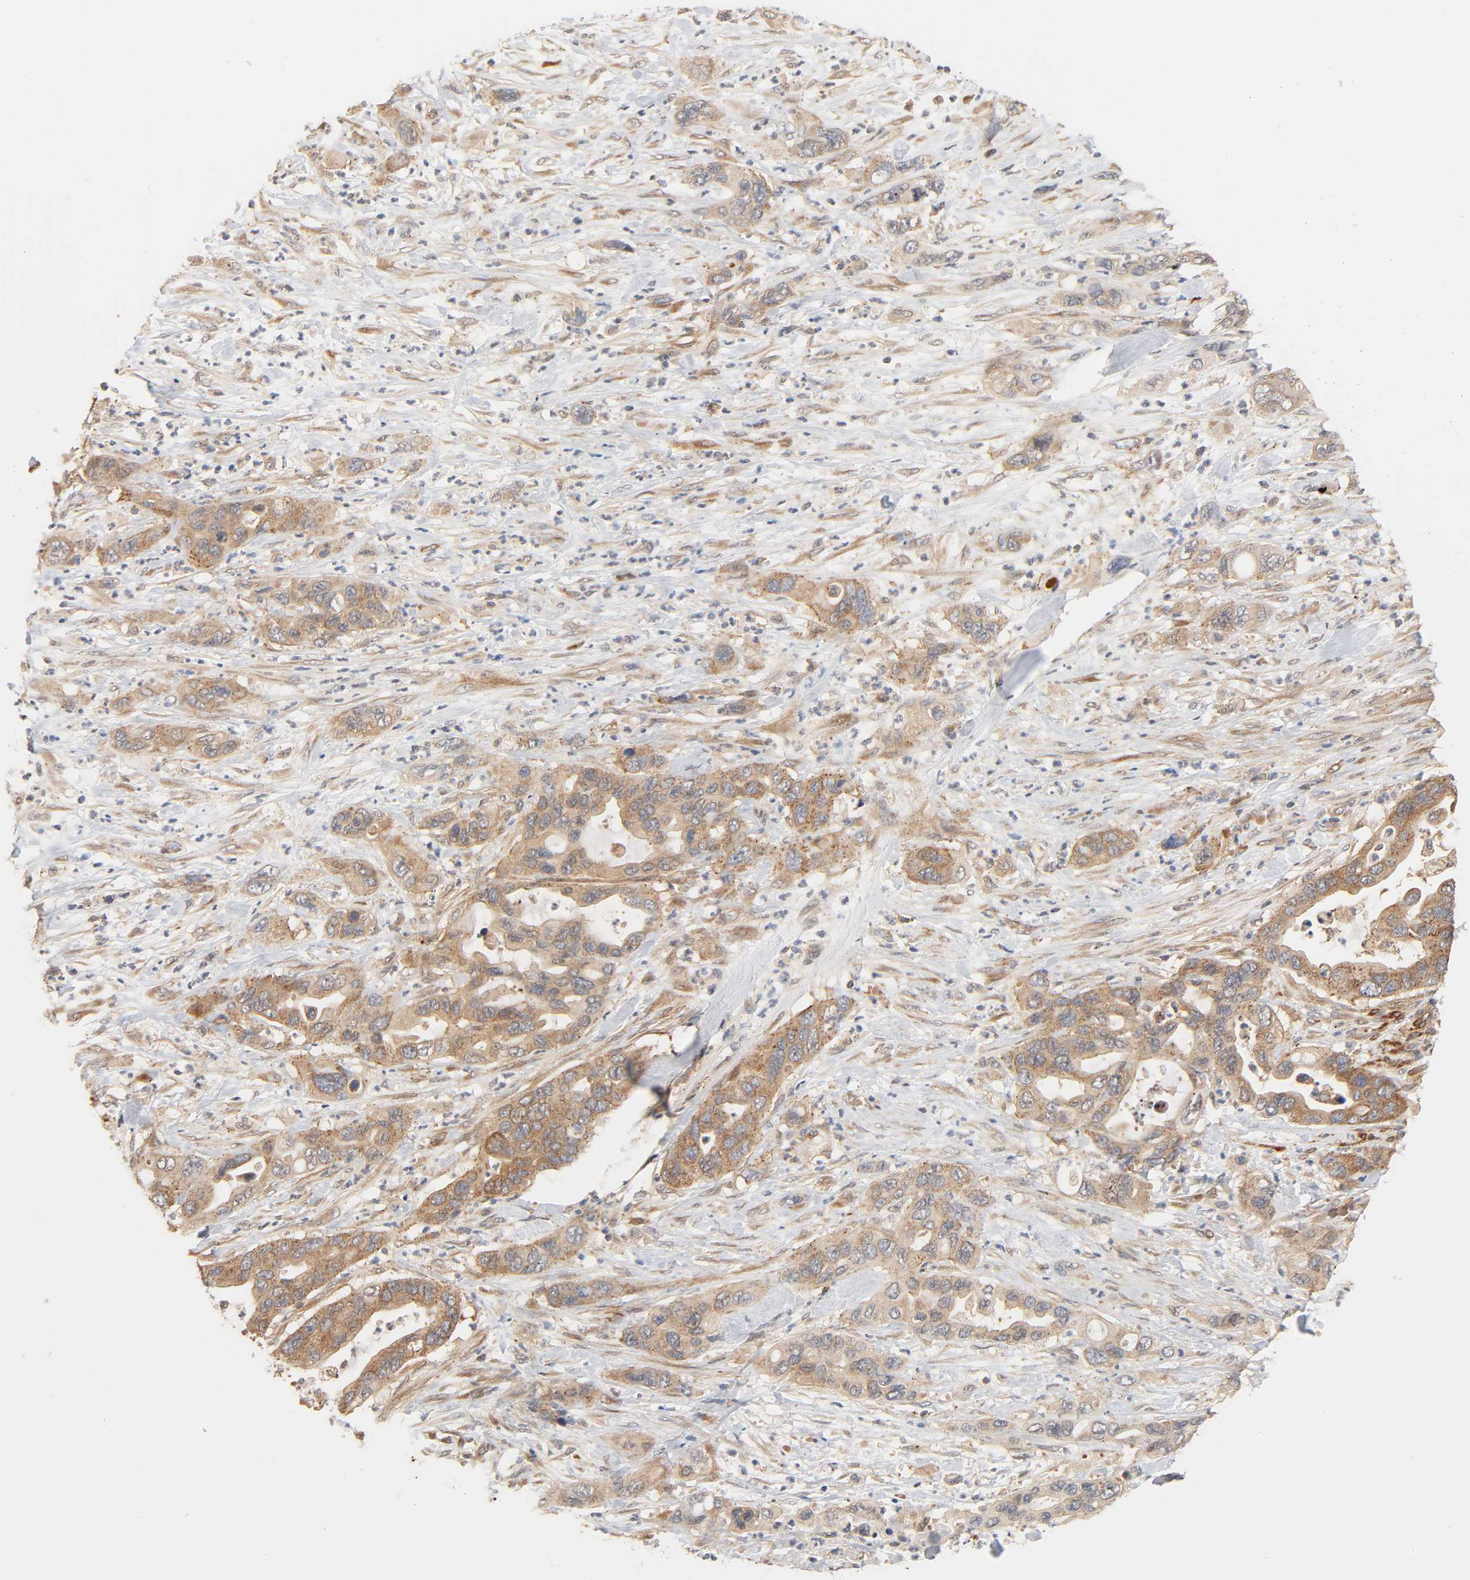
{"staining": {"intensity": "moderate", "quantity": ">75%", "location": "cytoplasmic/membranous"}, "tissue": "pancreatic cancer", "cell_type": "Tumor cells", "image_type": "cancer", "snomed": [{"axis": "morphology", "description": "Adenocarcinoma, NOS"}, {"axis": "topography", "description": "Pancreas"}], "caption": "This histopathology image demonstrates immunohistochemistry (IHC) staining of pancreatic cancer, with medium moderate cytoplasmic/membranous positivity in about >75% of tumor cells.", "gene": "NEMF", "patient": {"sex": "female", "age": 71}}